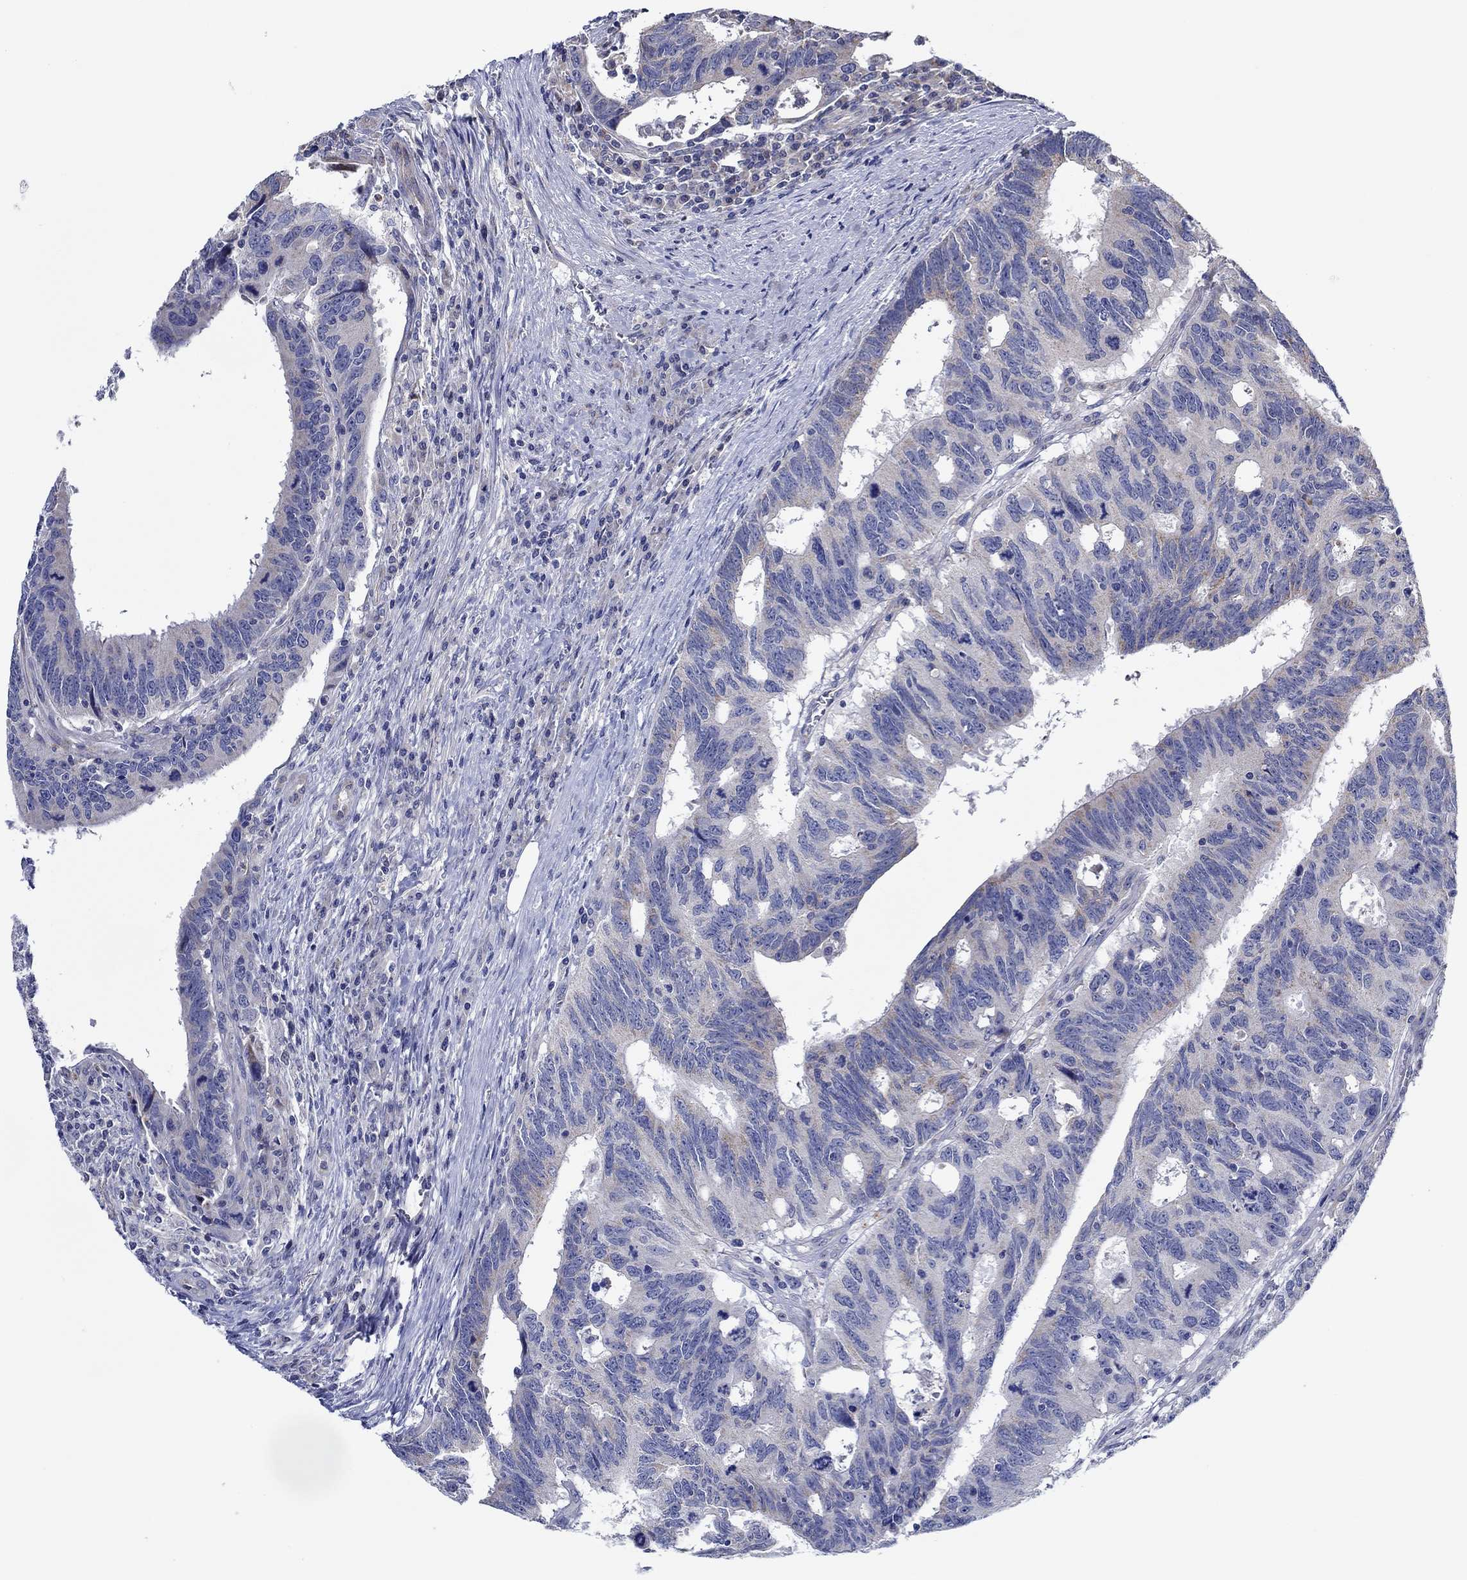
{"staining": {"intensity": "negative", "quantity": "none", "location": "none"}, "tissue": "colorectal cancer", "cell_type": "Tumor cells", "image_type": "cancer", "snomed": [{"axis": "morphology", "description": "Adenocarcinoma, NOS"}, {"axis": "topography", "description": "Colon"}], "caption": "This is an IHC image of human colorectal cancer. There is no staining in tumor cells.", "gene": "CFAP61", "patient": {"sex": "female", "age": 77}}